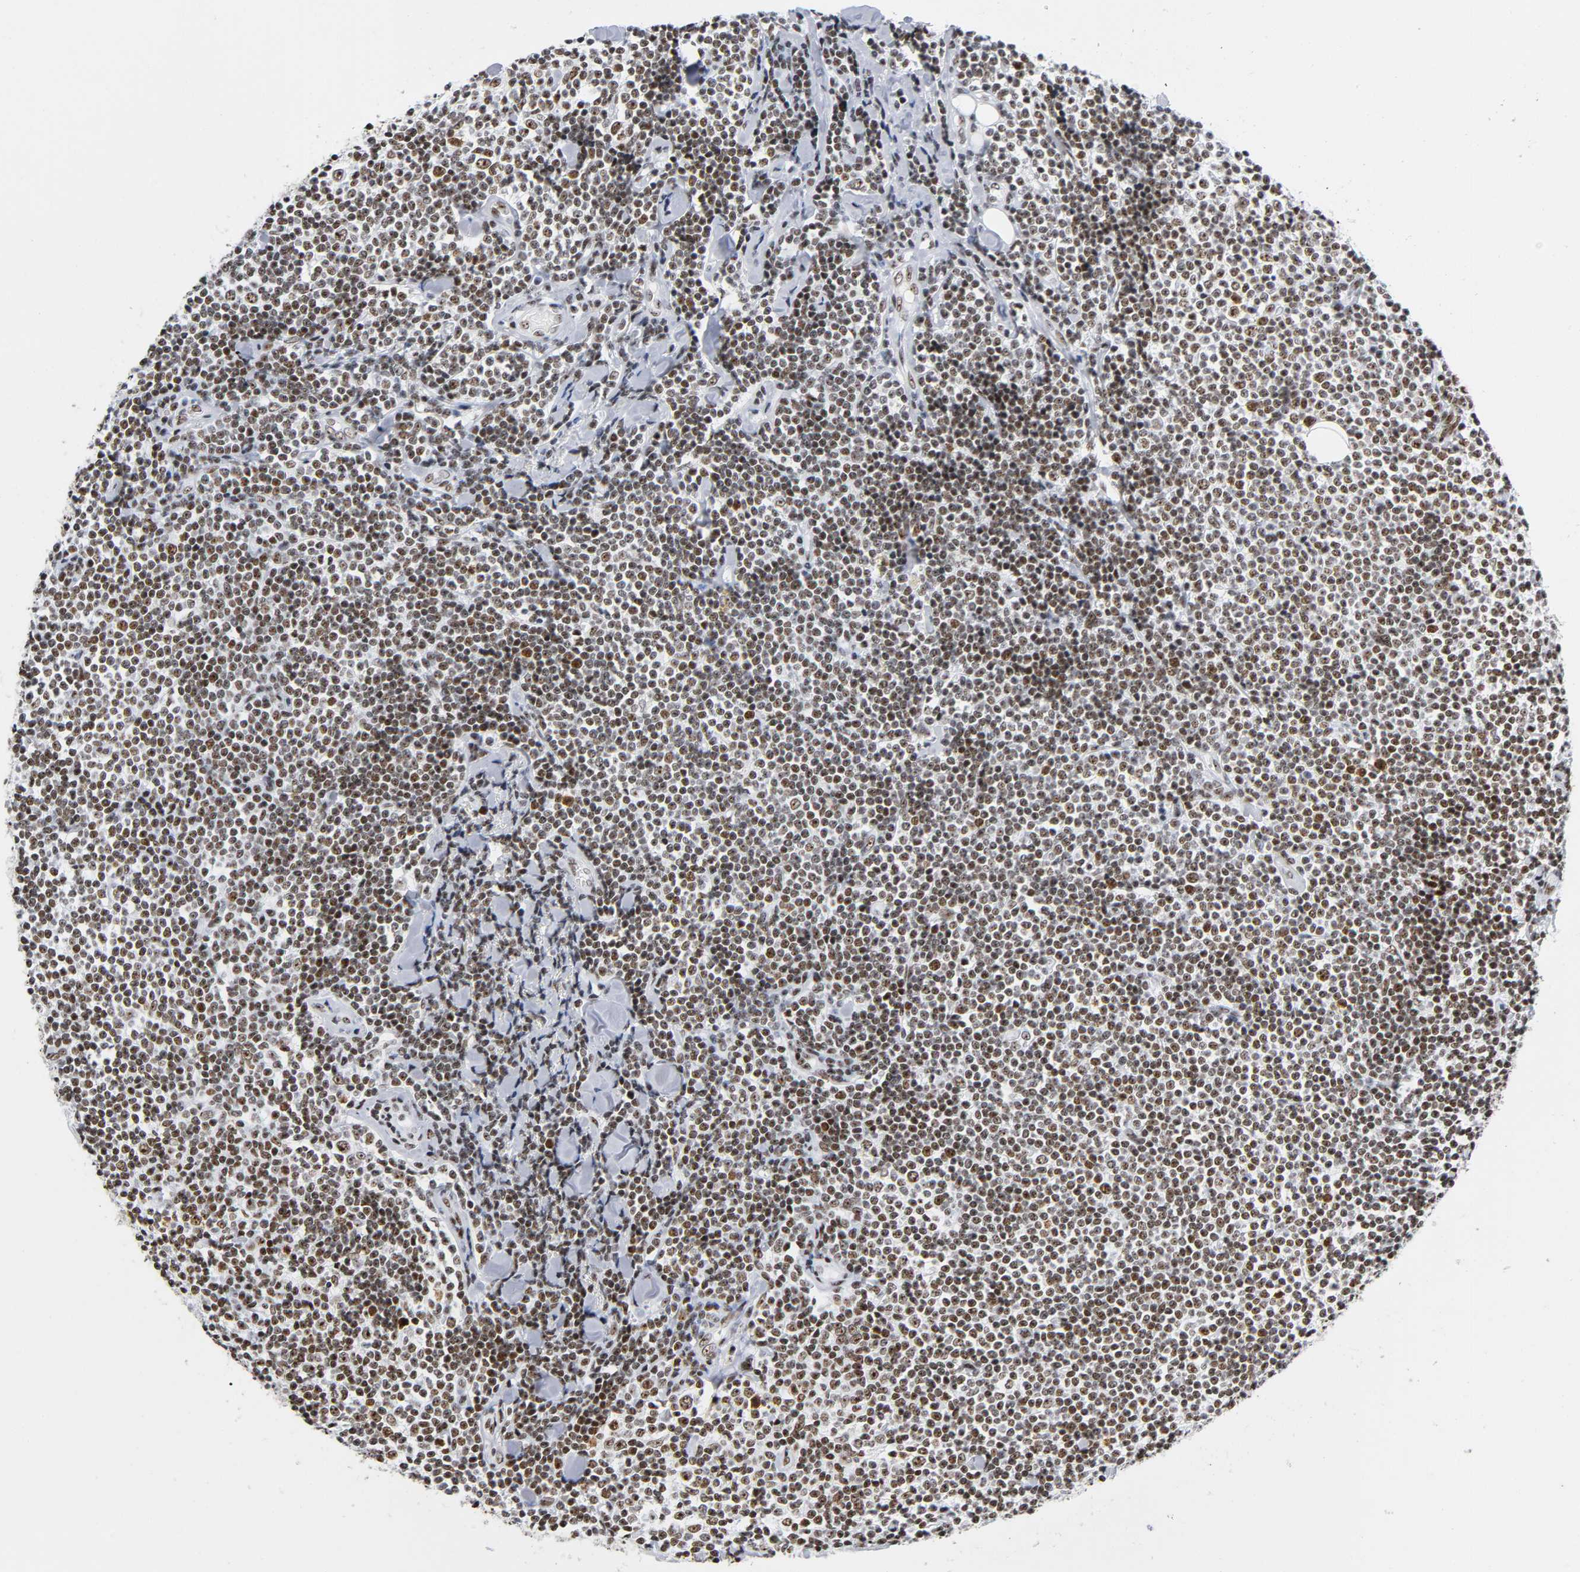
{"staining": {"intensity": "strong", "quantity": ">75%", "location": "nuclear"}, "tissue": "lymphoma", "cell_type": "Tumor cells", "image_type": "cancer", "snomed": [{"axis": "morphology", "description": "Malignant lymphoma, non-Hodgkin's type, Low grade"}, {"axis": "topography", "description": "Soft tissue"}], "caption": "Strong nuclear protein staining is appreciated in about >75% of tumor cells in malignant lymphoma, non-Hodgkin's type (low-grade).", "gene": "UBTF", "patient": {"sex": "male", "age": 92}}